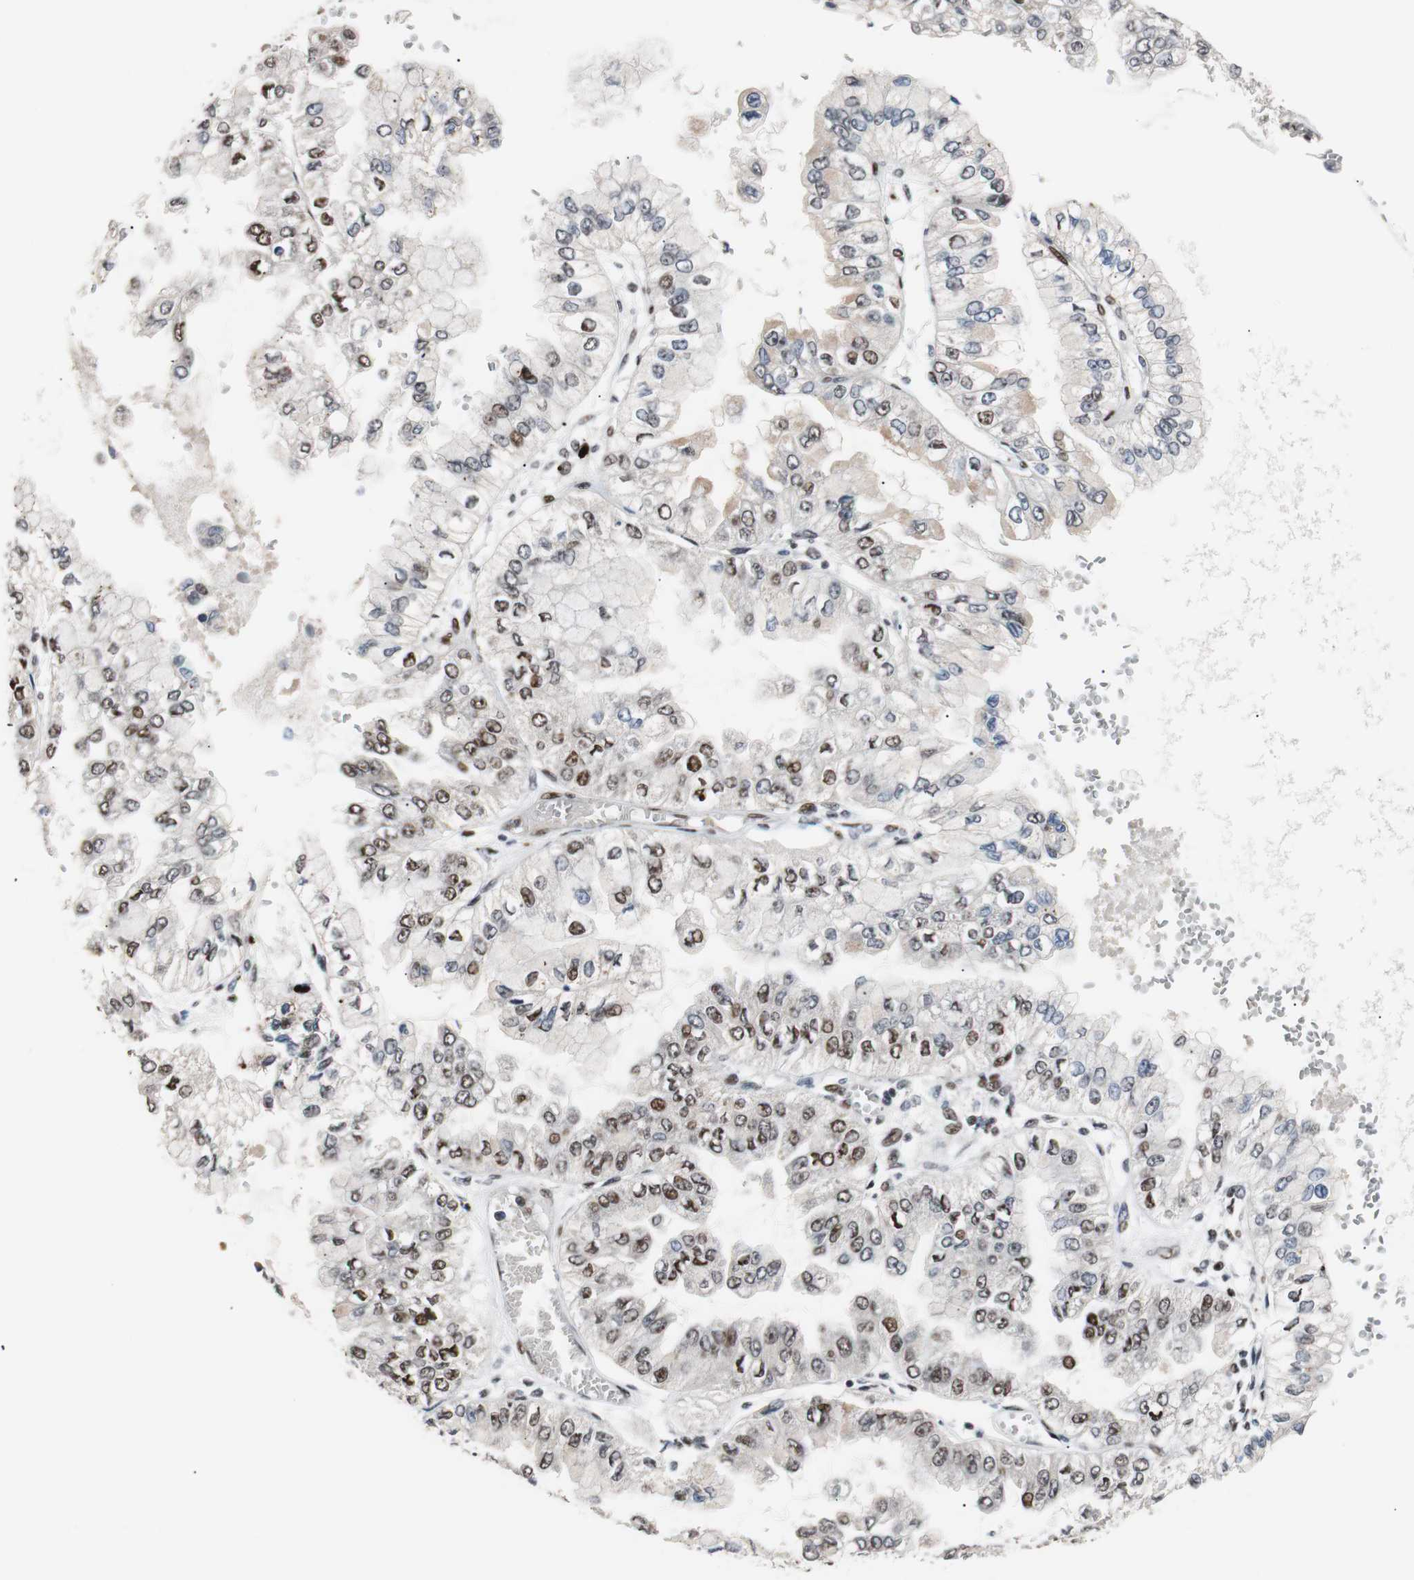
{"staining": {"intensity": "moderate", "quantity": "25%-75%", "location": "nuclear"}, "tissue": "liver cancer", "cell_type": "Tumor cells", "image_type": "cancer", "snomed": [{"axis": "morphology", "description": "Cholangiocarcinoma"}, {"axis": "topography", "description": "Liver"}], "caption": "Human liver cholangiocarcinoma stained for a protein (brown) demonstrates moderate nuclear positive positivity in about 25%-75% of tumor cells.", "gene": "NBL1", "patient": {"sex": "female", "age": 79}}